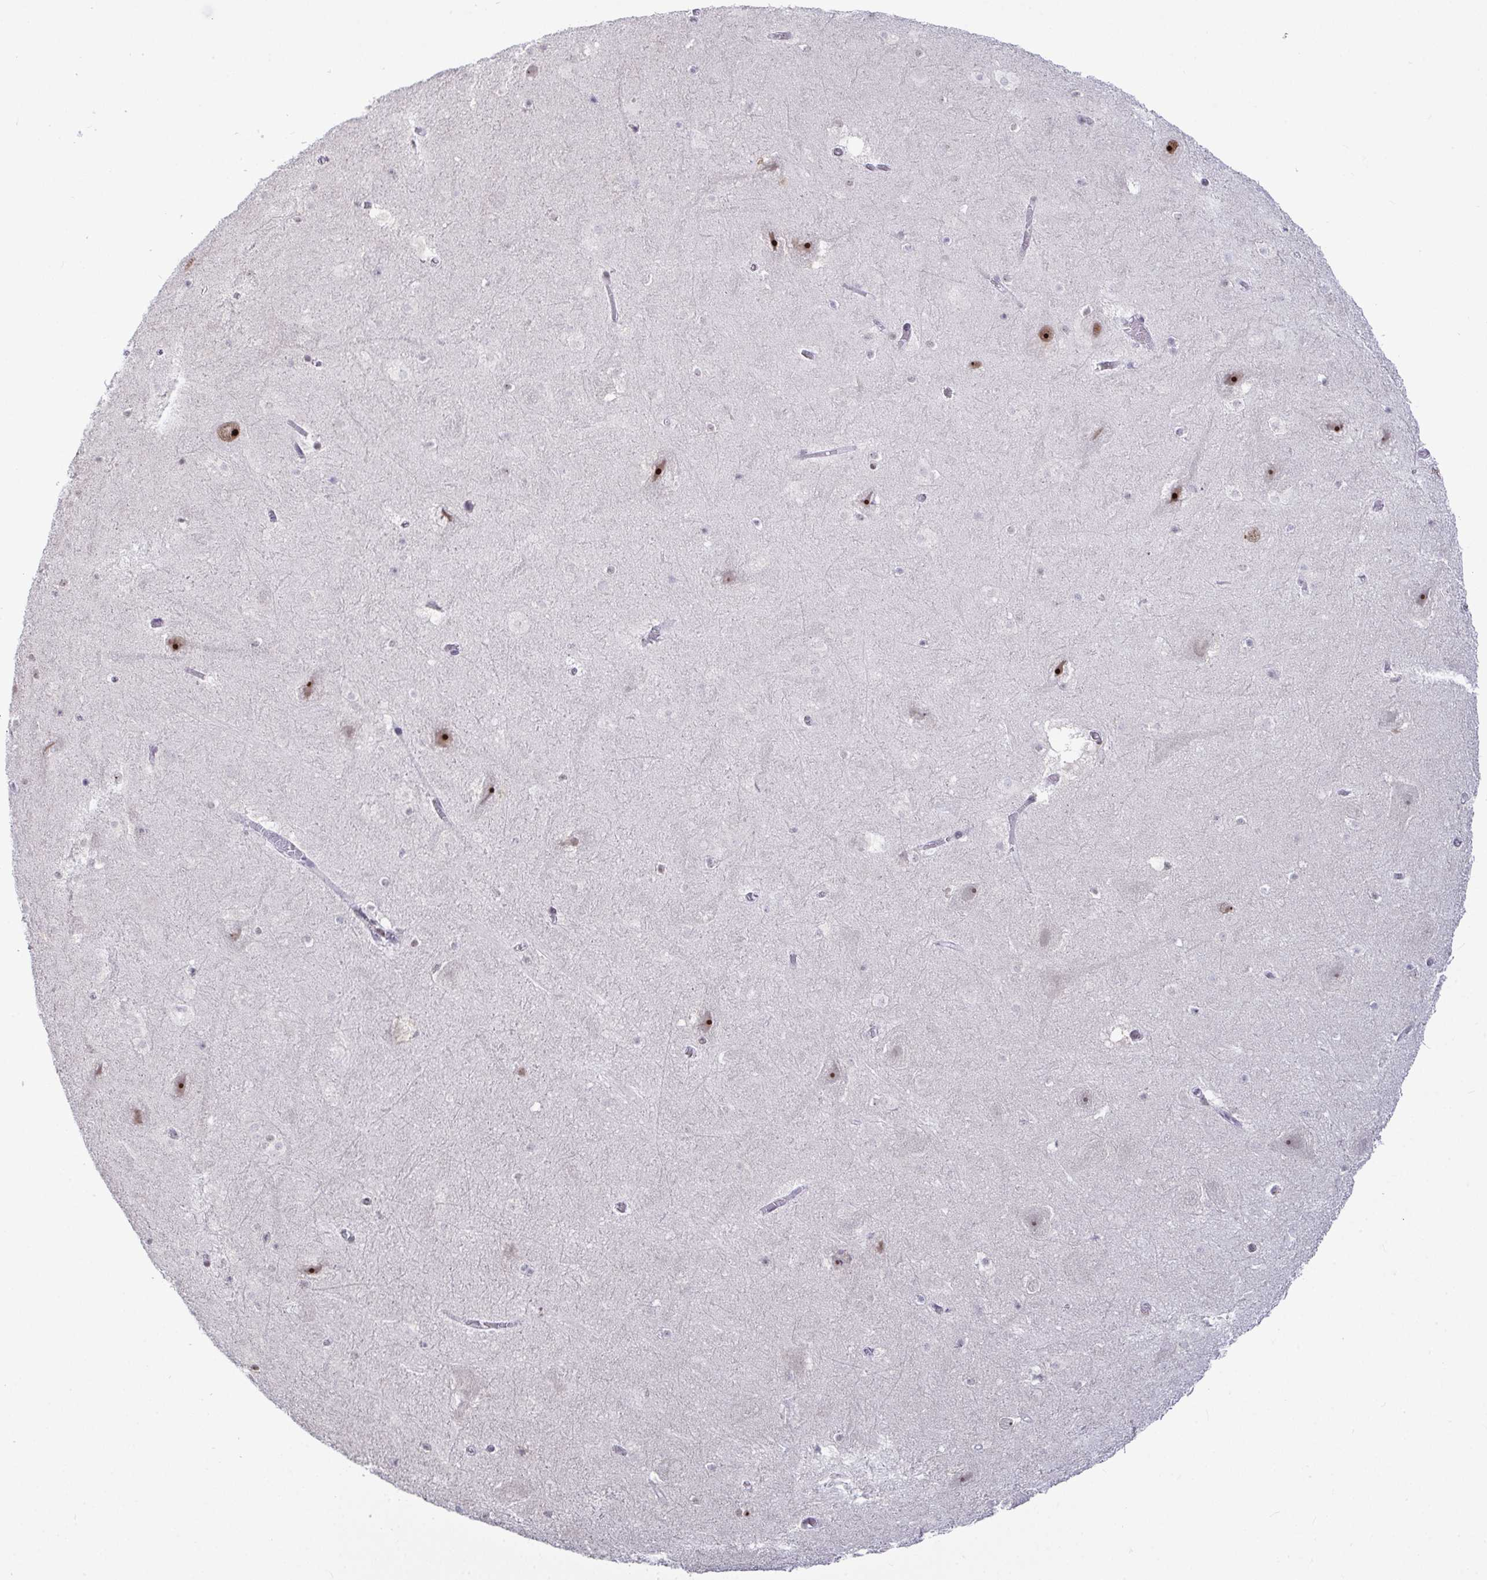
{"staining": {"intensity": "negative", "quantity": "none", "location": "none"}, "tissue": "hippocampus", "cell_type": "Glial cells", "image_type": "normal", "snomed": [{"axis": "morphology", "description": "Normal tissue, NOS"}, {"axis": "topography", "description": "Hippocampus"}], "caption": "IHC of unremarkable hippocampus shows no staining in glial cells. The staining is performed using DAB (3,3'-diaminobenzidine) brown chromogen with nuclei counter-stained in using hematoxylin.", "gene": "SUPT16H", "patient": {"sex": "female", "age": 42}}